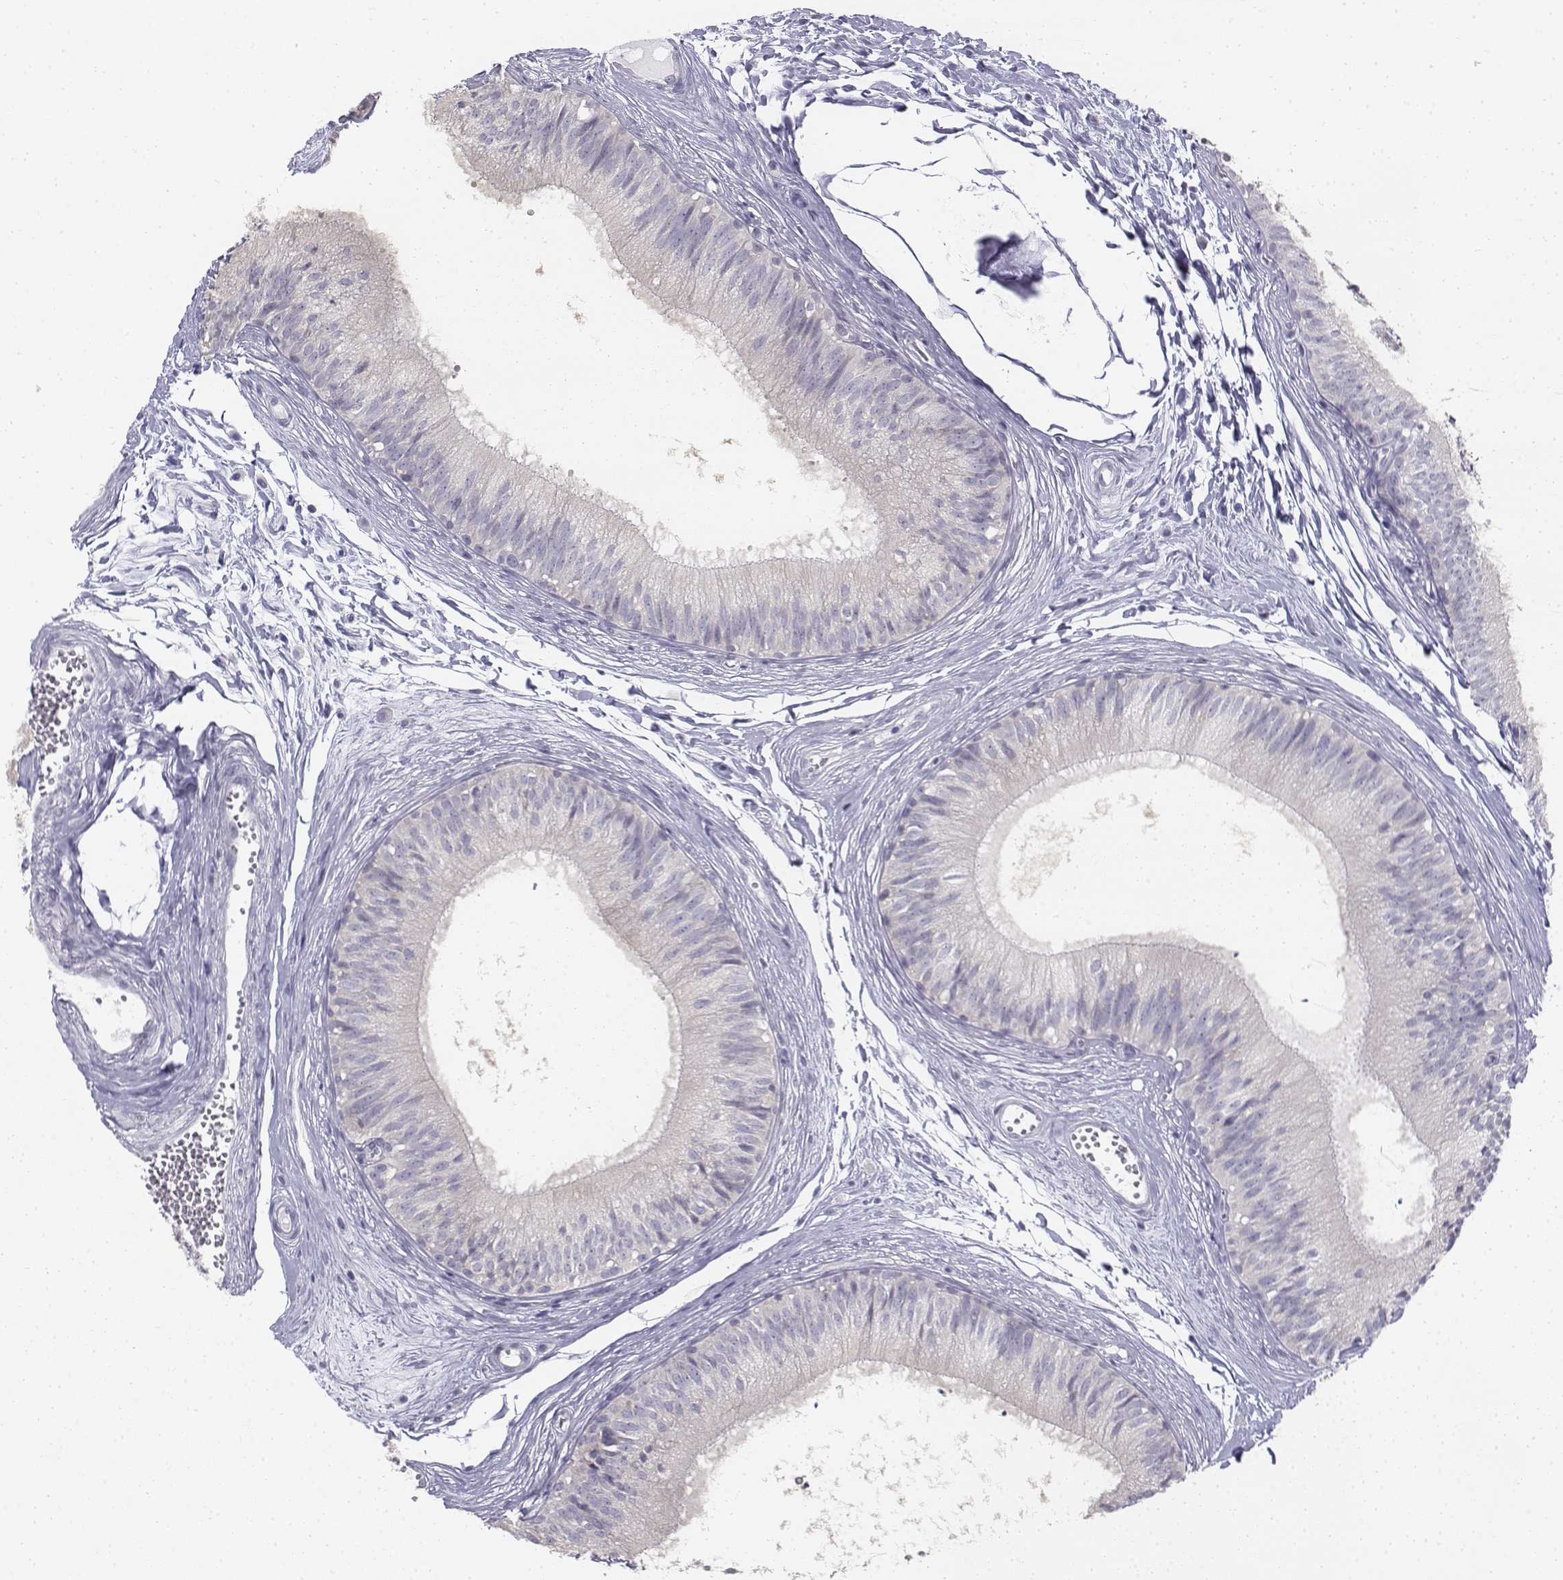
{"staining": {"intensity": "negative", "quantity": "none", "location": "none"}, "tissue": "epididymis", "cell_type": "Glandular cells", "image_type": "normal", "snomed": [{"axis": "morphology", "description": "Normal tissue, NOS"}, {"axis": "topography", "description": "Epididymis"}], "caption": "Epididymis stained for a protein using immunohistochemistry (IHC) exhibits no staining glandular cells.", "gene": "PENK", "patient": {"sex": "male", "age": 29}}